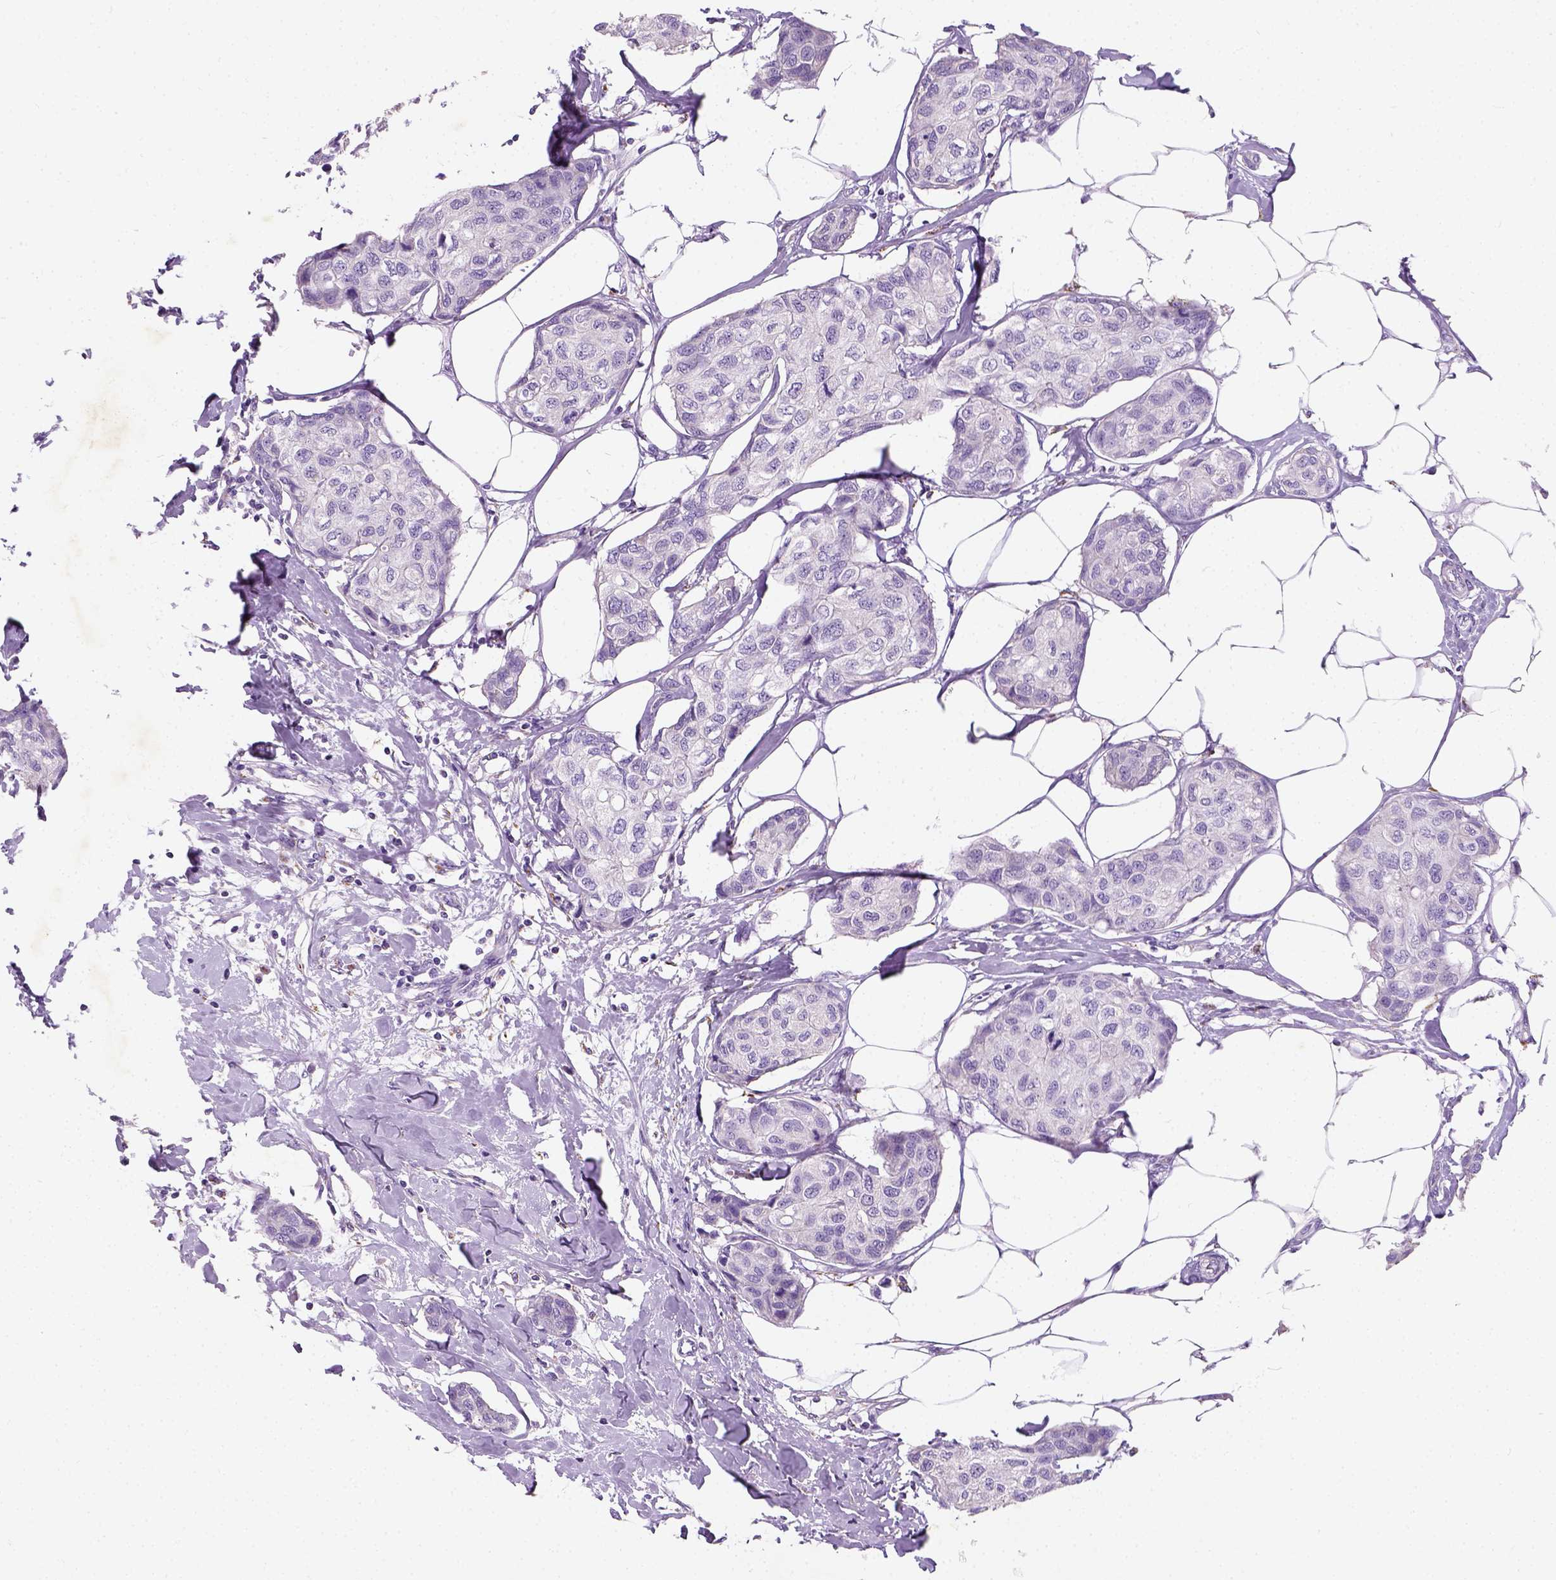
{"staining": {"intensity": "negative", "quantity": "none", "location": "none"}, "tissue": "breast cancer", "cell_type": "Tumor cells", "image_type": "cancer", "snomed": [{"axis": "morphology", "description": "Duct carcinoma"}, {"axis": "topography", "description": "Breast"}], "caption": "High power microscopy image of an IHC histopathology image of breast cancer (intraductal carcinoma), revealing no significant expression in tumor cells.", "gene": "CHODL", "patient": {"sex": "female", "age": 80}}